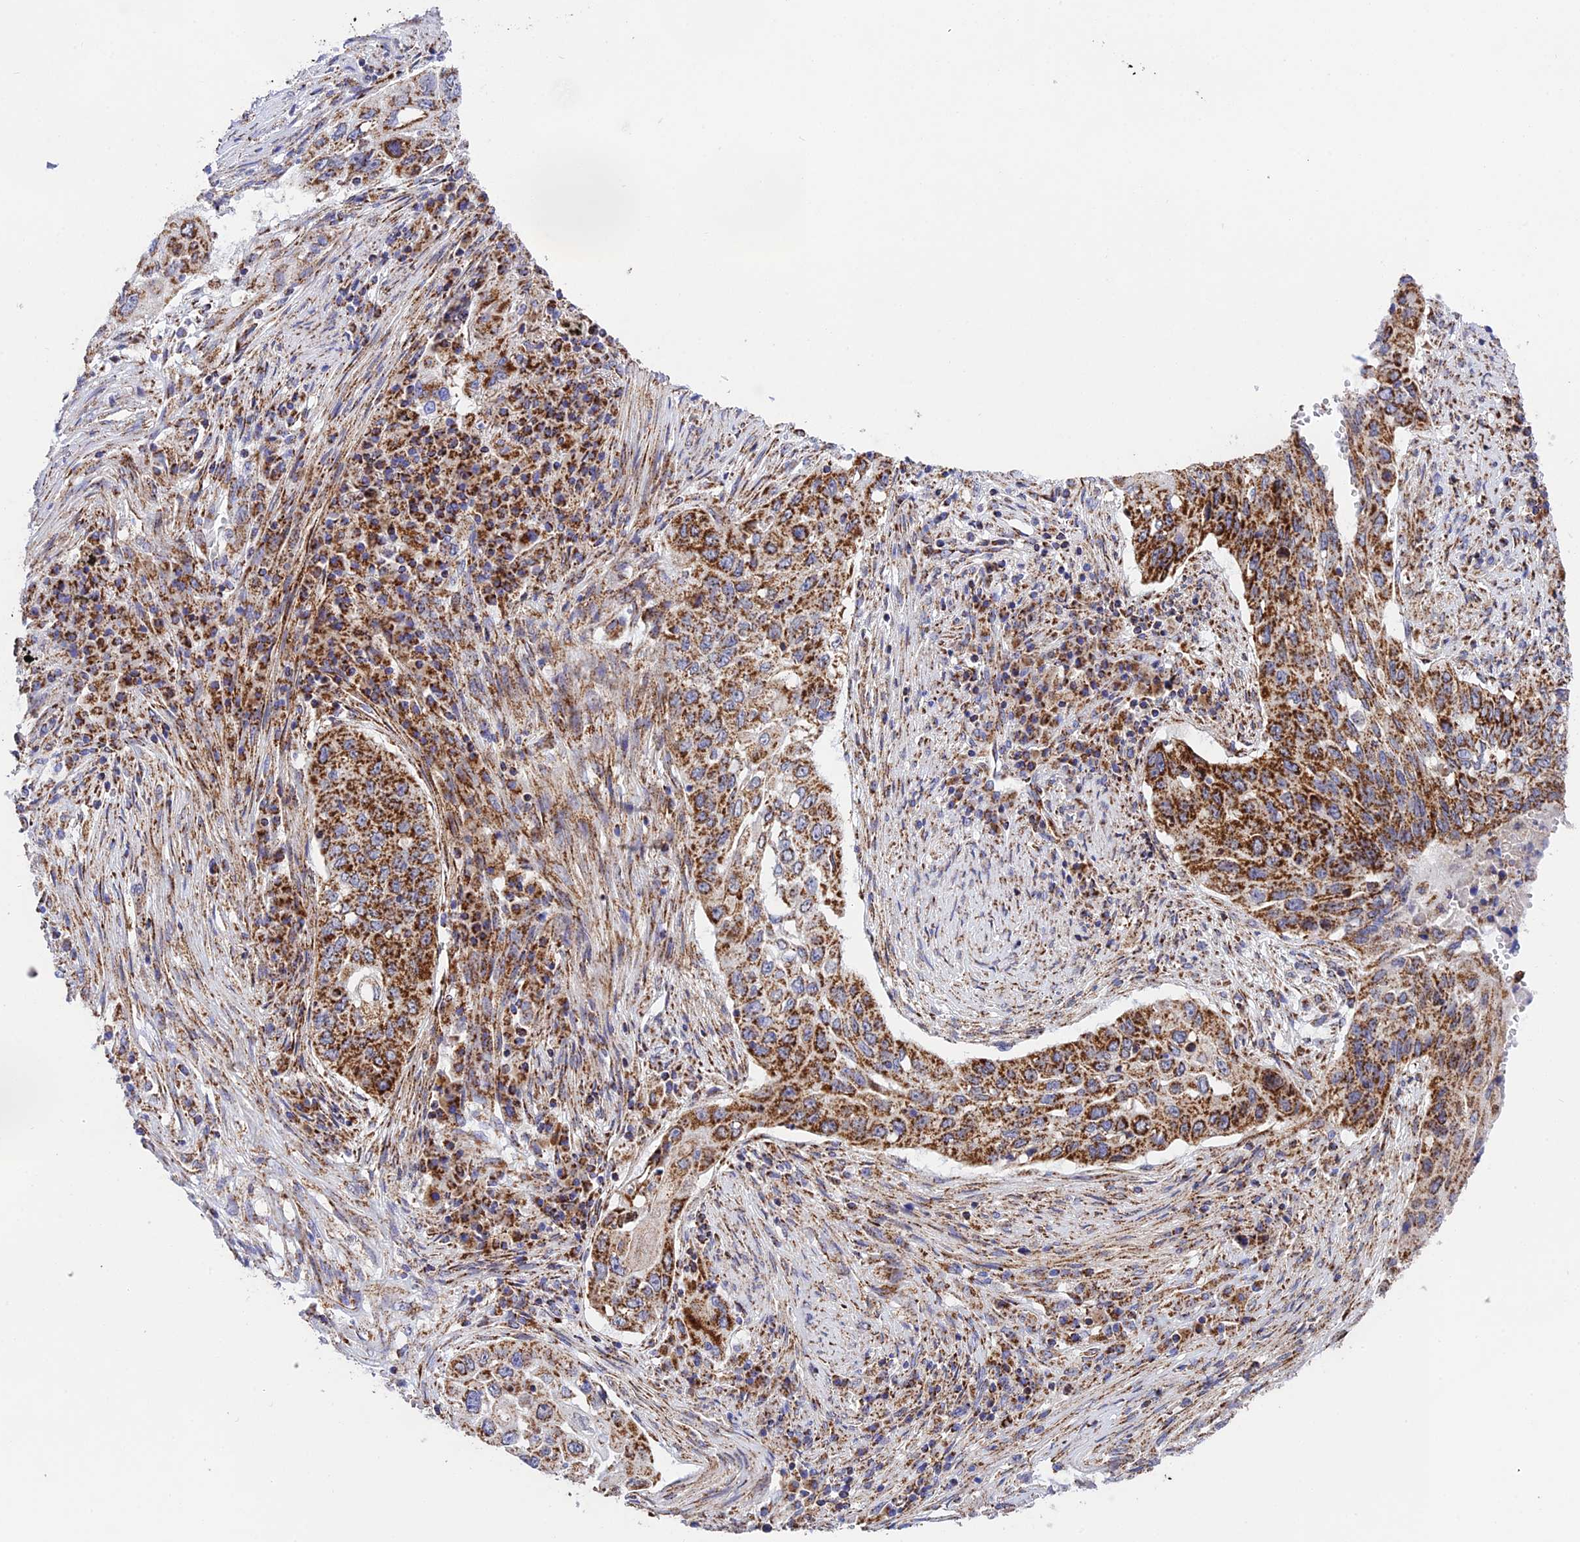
{"staining": {"intensity": "strong", "quantity": "25%-75%", "location": "cytoplasmic/membranous"}, "tissue": "lung cancer", "cell_type": "Tumor cells", "image_type": "cancer", "snomed": [{"axis": "morphology", "description": "Squamous cell carcinoma, NOS"}, {"axis": "topography", "description": "Lung"}], "caption": "A brown stain shows strong cytoplasmic/membranous positivity of a protein in lung cancer tumor cells. (DAB = brown stain, brightfield microscopy at high magnification).", "gene": "CHCHD3", "patient": {"sex": "female", "age": 63}}